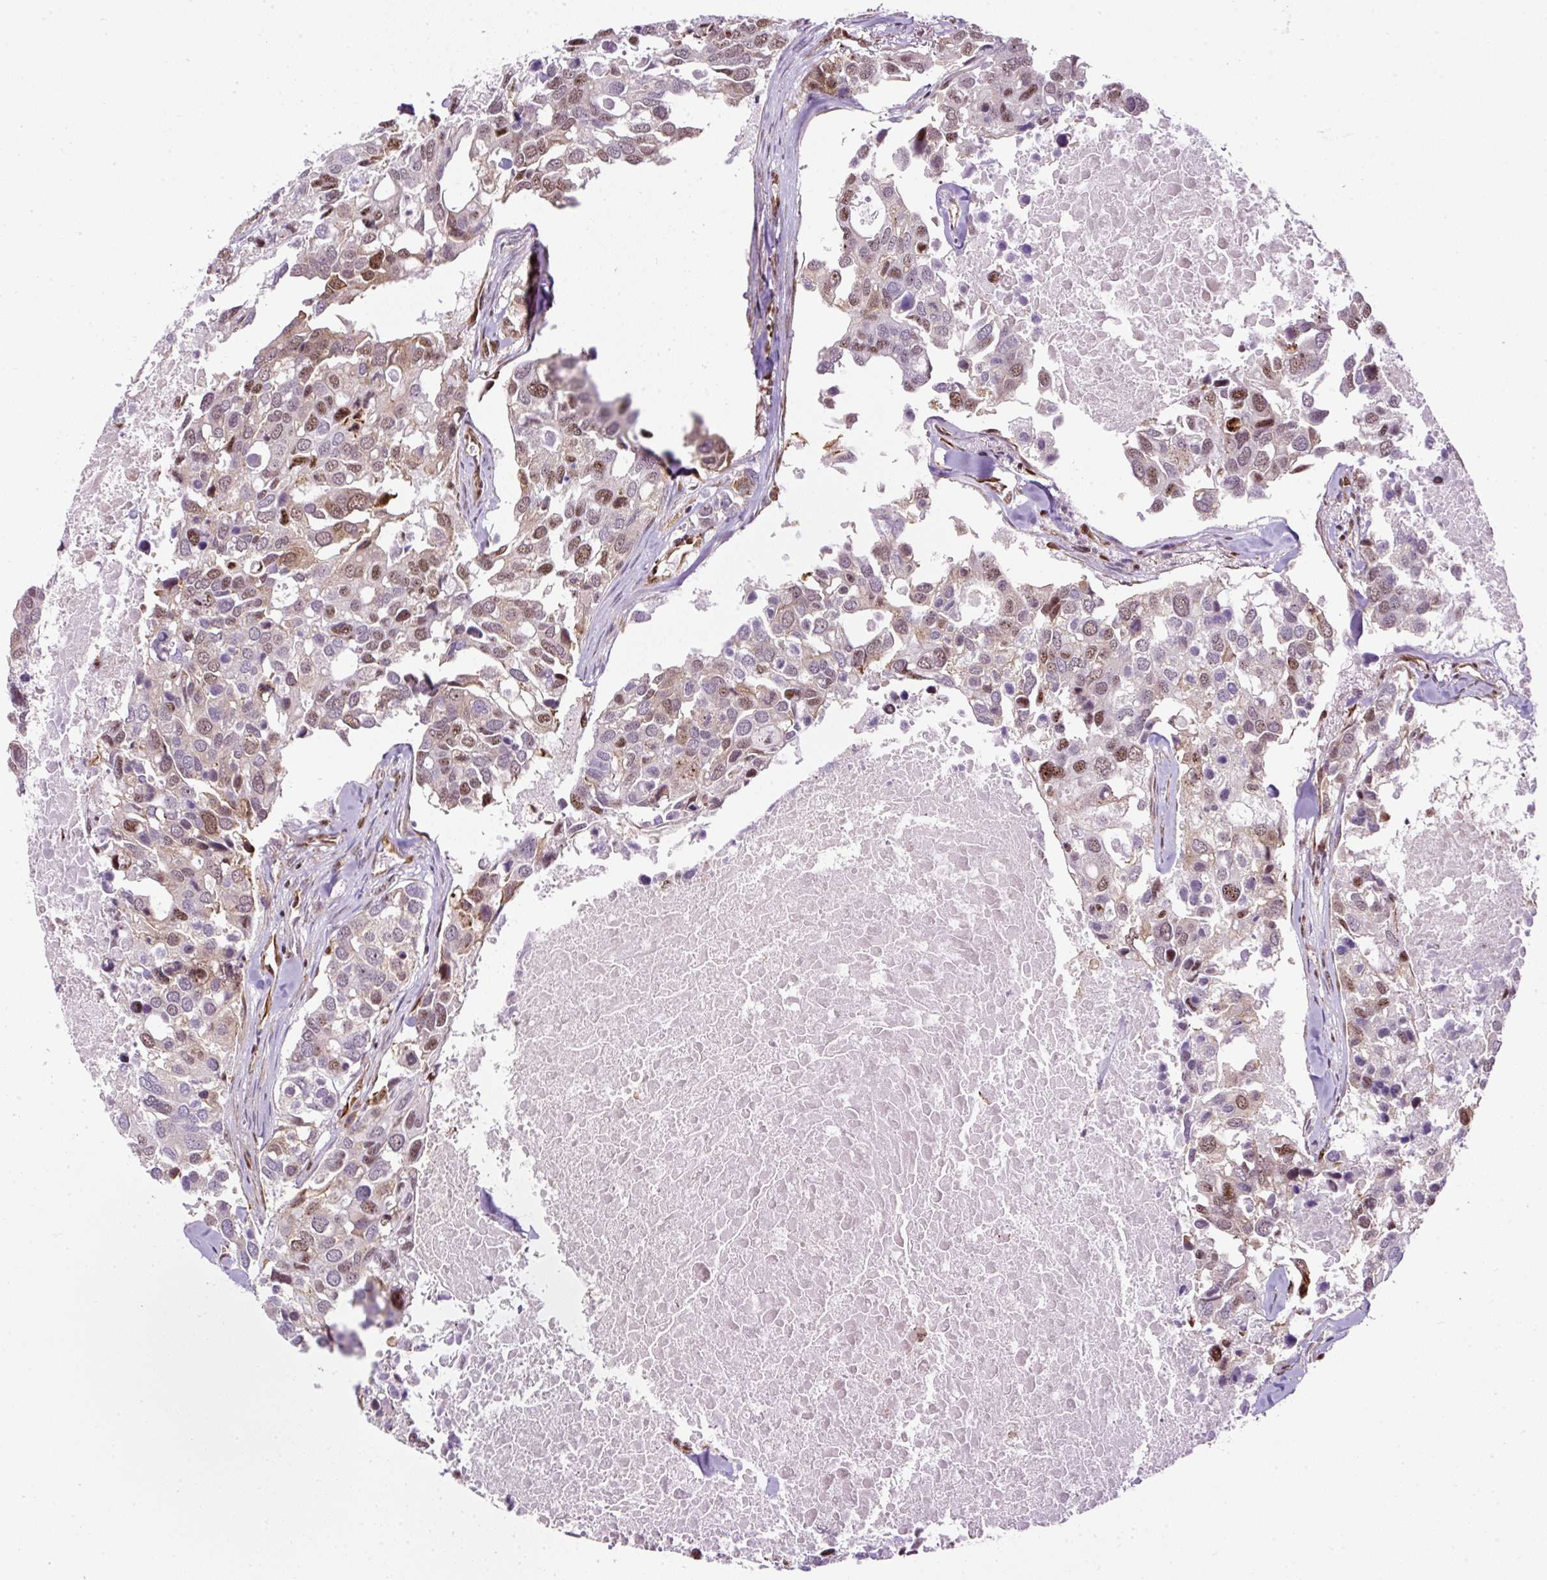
{"staining": {"intensity": "moderate", "quantity": "25%-75%", "location": "nuclear"}, "tissue": "breast cancer", "cell_type": "Tumor cells", "image_type": "cancer", "snomed": [{"axis": "morphology", "description": "Duct carcinoma"}, {"axis": "topography", "description": "Breast"}], "caption": "Immunohistochemical staining of intraductal carcinoma (breast) exhibits moderate nuclear protein positivity in about 25%-75% of tumor cells. (IHC, brightfield microscopy, high magnification).", "gene": "LUC7L2", "patient": {"sex": "female", "age": 83}}